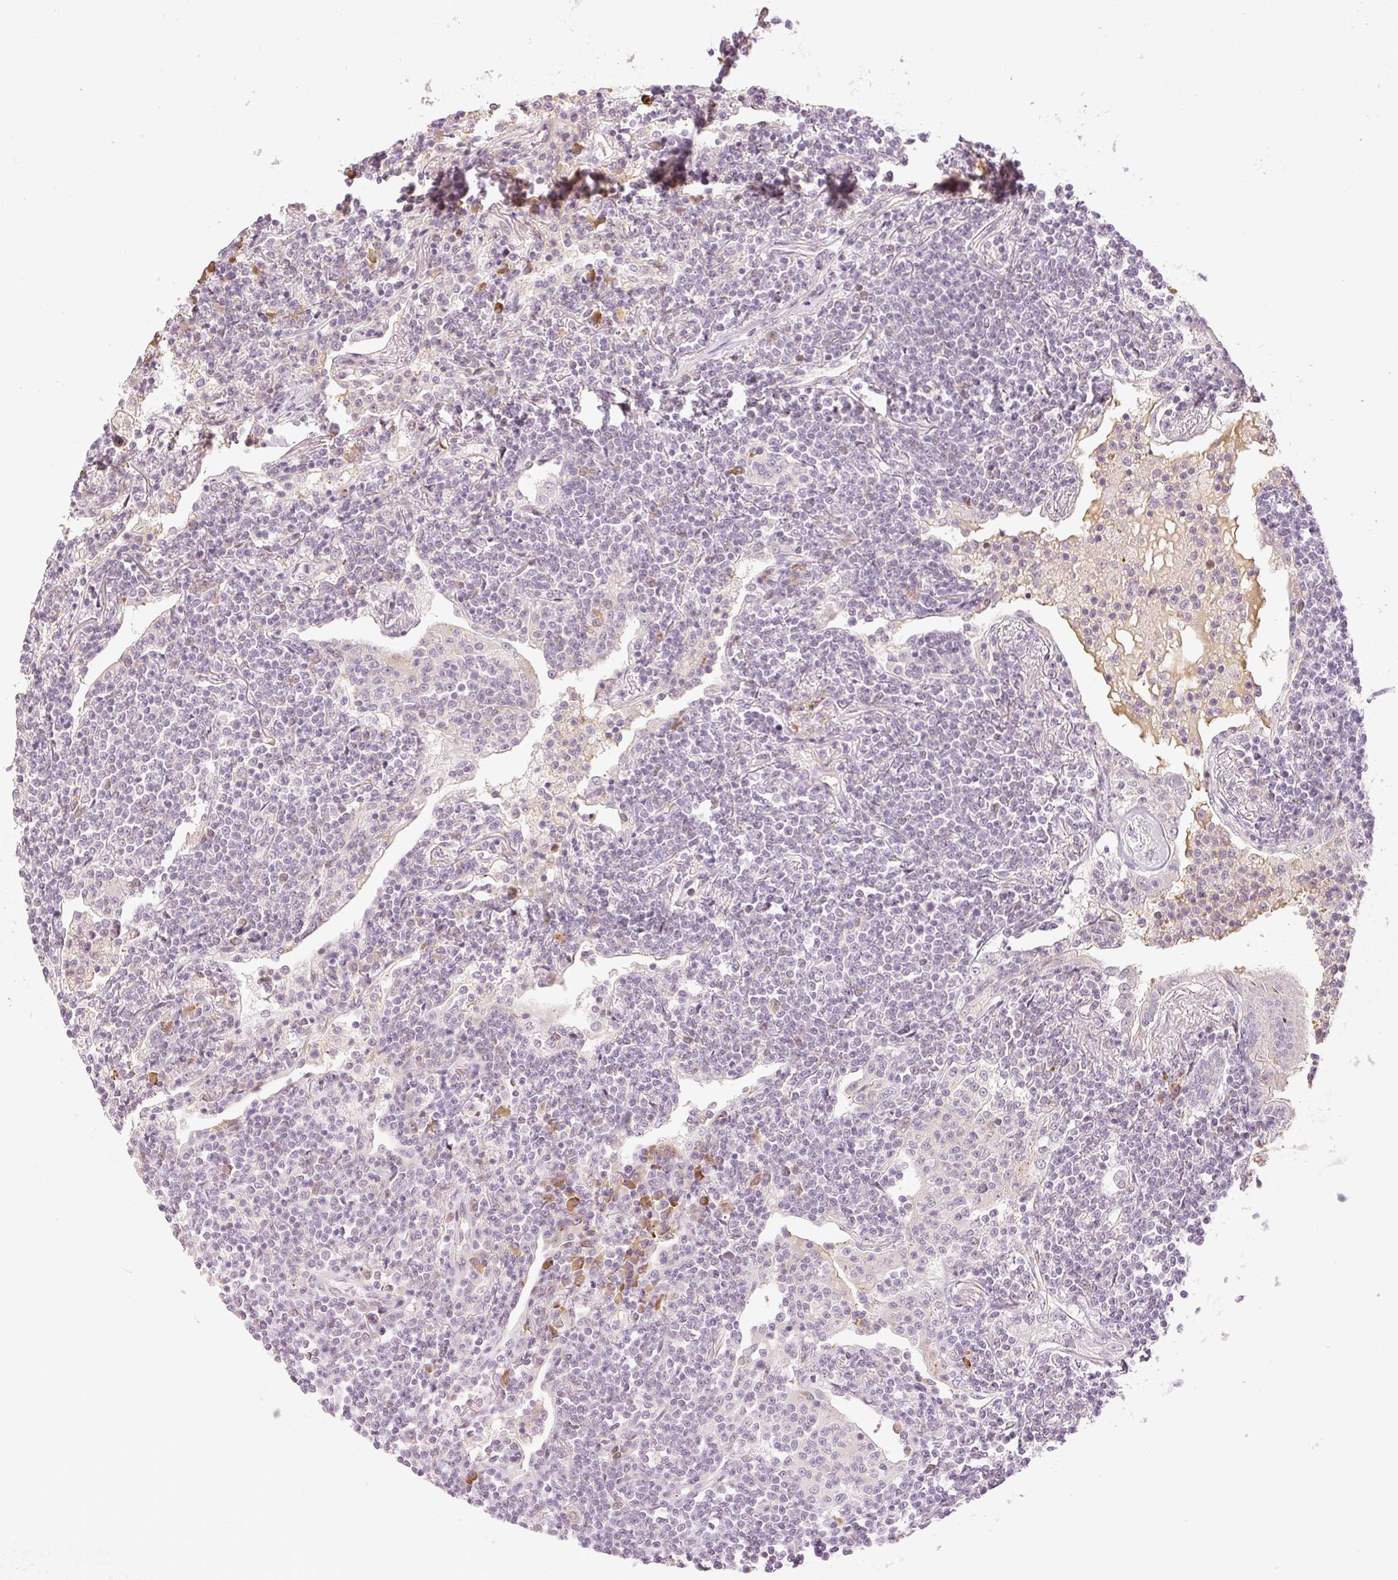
{"staining": {"intensity": "negative", "quantity": "none", "location": "none"}, "tissue": "lymphoma", "cell_type": "Tumor cells", "image_type": "cancer", "snomed": [{"axis": "morphology", "description": "Malignant lymphoma, non-Hodgkin's type, Low grade"}, {"axis": "topography", "description": "Lung"}], "caption": "The histopathology image shows no significant positivity in tumor cells of low-grade malignant lymphoma, non-Hodgkin's type.", "gene": "AAR2", "patient": {"sex": "female", "age": 71}}